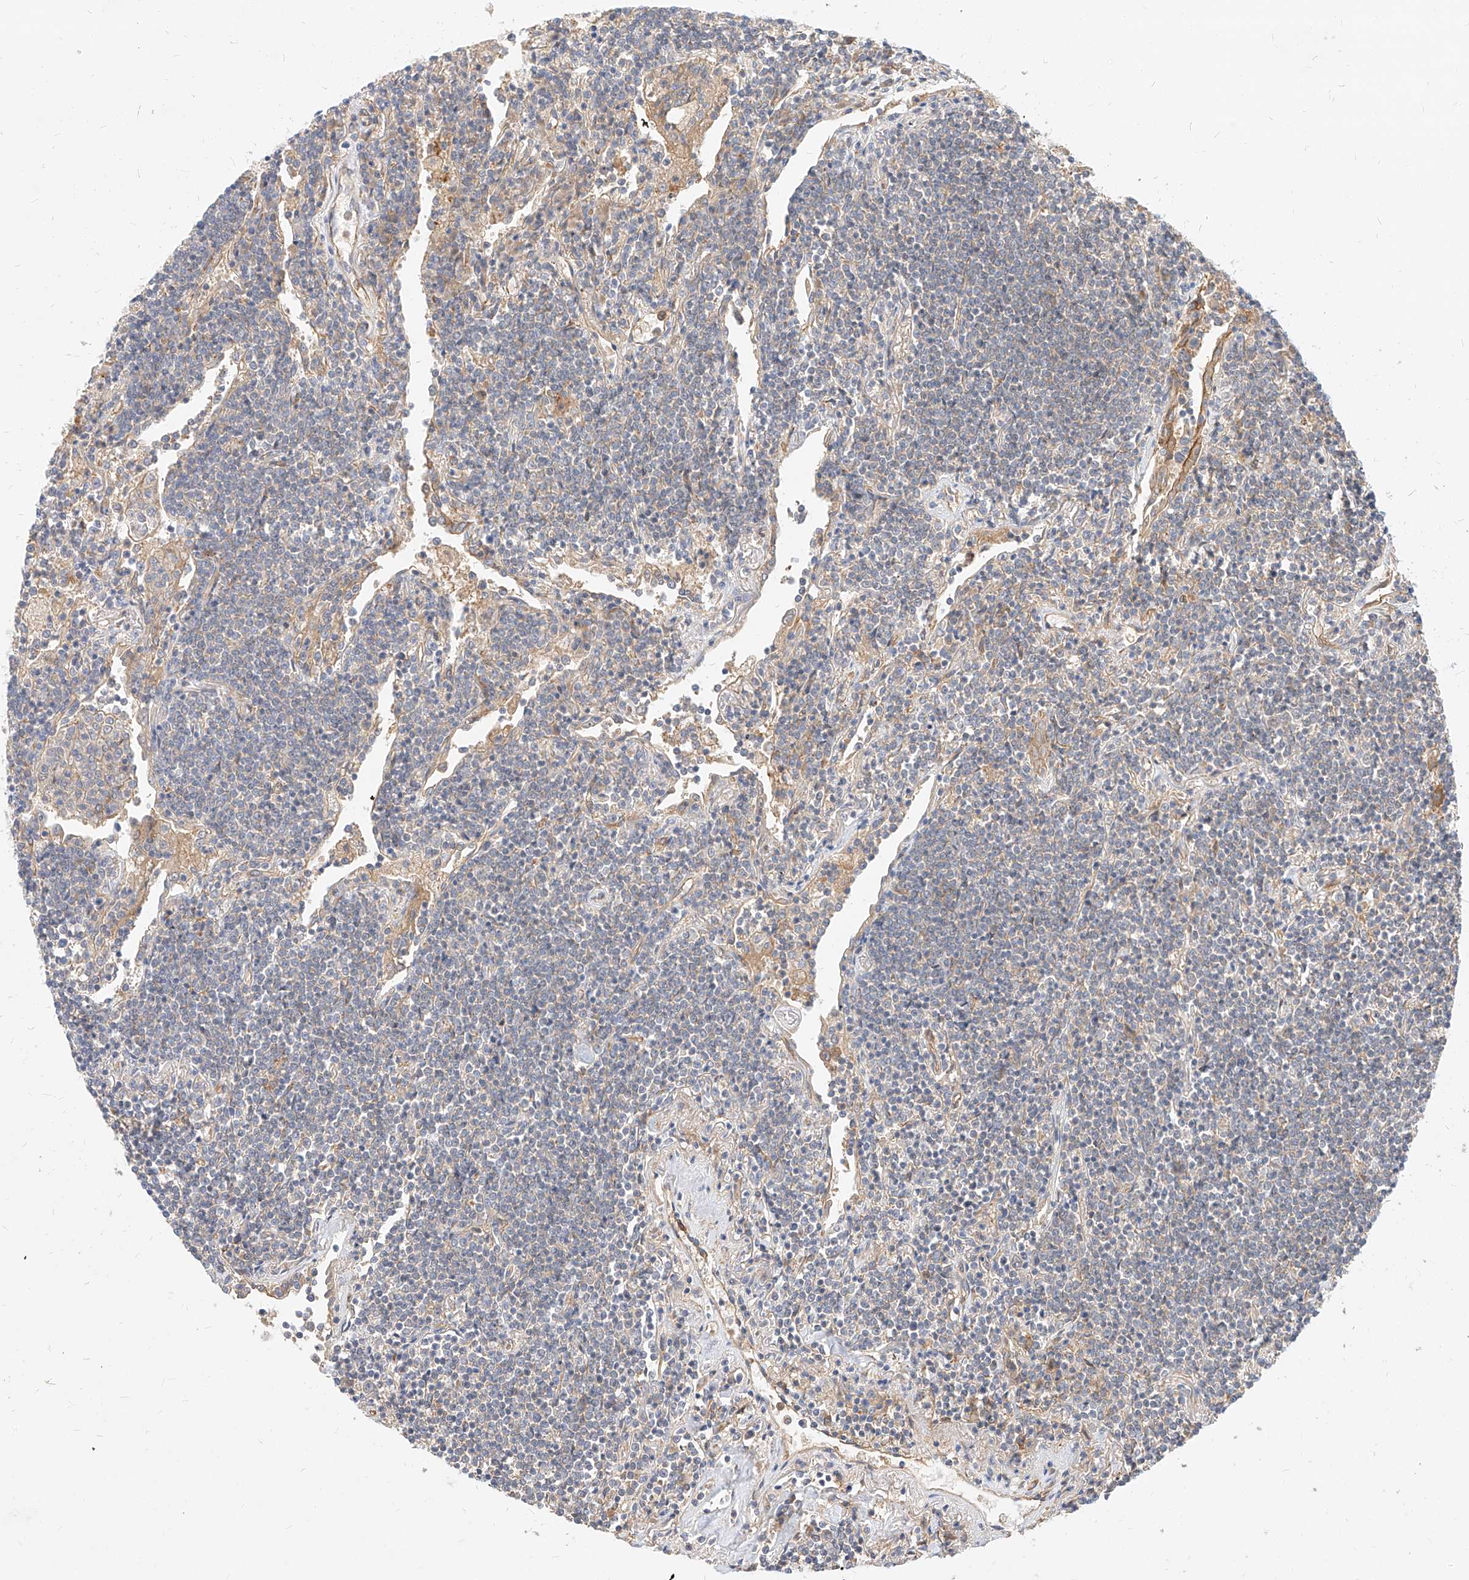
{"staining": {"intensity": "negative", "quantity": "none", "location": "none"}, "tissue": "lymphoma", "cell_type": "Tumor cells", "image_type": "cancer", "snomed": [{"axis": "morphology", "description": "Malignant lymphoma, non-Hodgkin's type, Low grade"}, {"axis": "topography", "description": "Lung"}], "caption": "The photomicrograph reveals no staining of tumor cells in lymphoma. (DAB immunohistochemistry (IHC) with hematoxylin counter stain).", "gene": "NFAM1", "patient": {"sex": "female", "age": 71}}